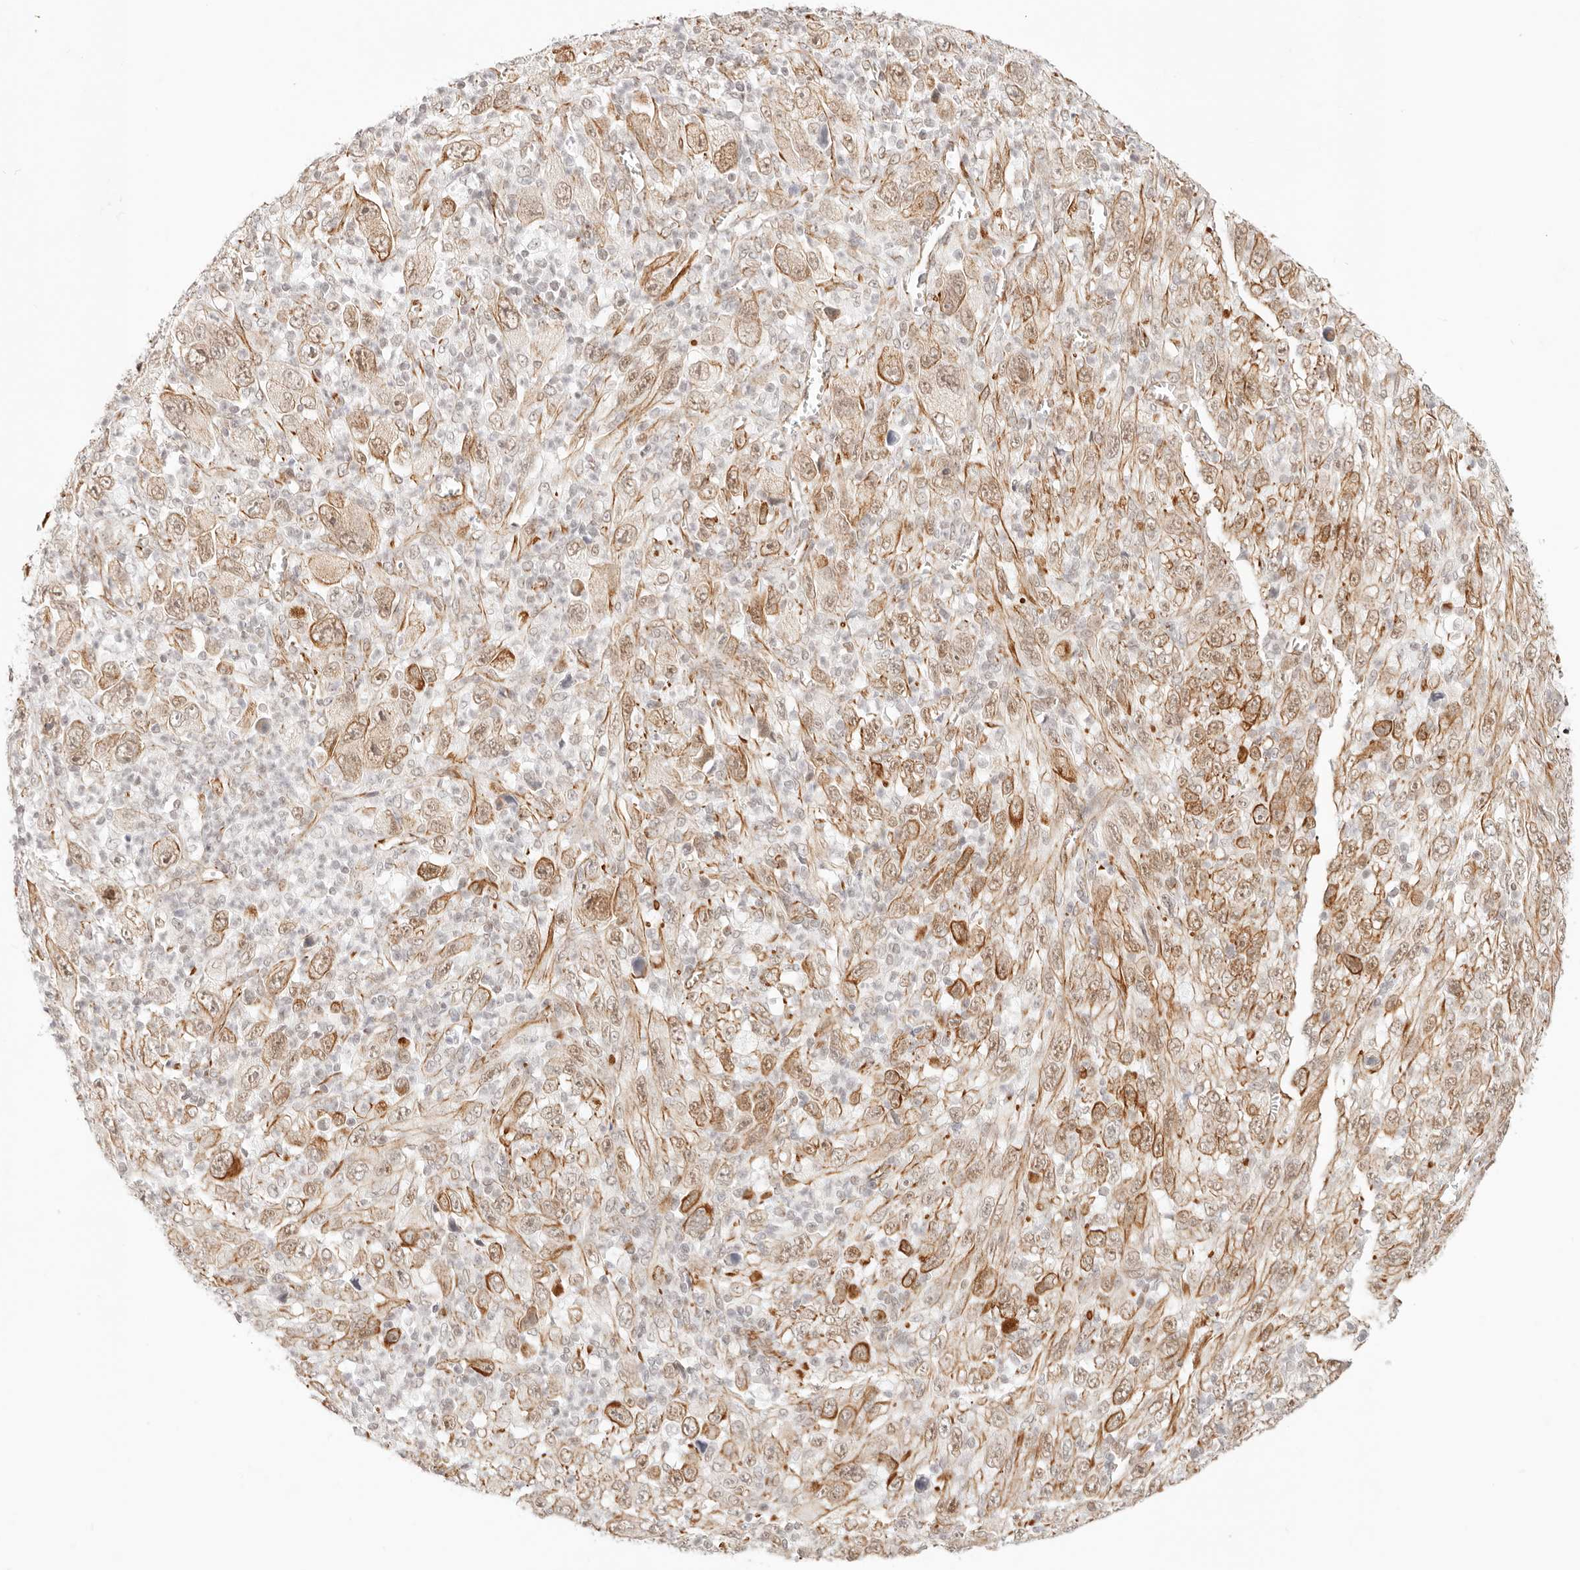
{"staining": {"intensity": "strong", "quantity": "25%-75%", "location": "cytoplasmic/membranous,nuclear"}, "tissue": "melanoma", "cell_type": "Tumor cells", "image_type": "cancer", "snomed": [{"axis": "morphology", "description": "Malignant melanoma, Metastatic site"}, {"axis": "topography", "description": "Skin"}], "caption": "Immunohistochemical staining of human melanoma shows strong cytoplasmic/membranous and nuclear protein expression in approximately 25%-75% of tumor cells. (brown staining indicates protein expression, while blue staining denotes nuclei).", "gene": "ZC3H11A", "patient": {"sex": "female", "age": 56}}